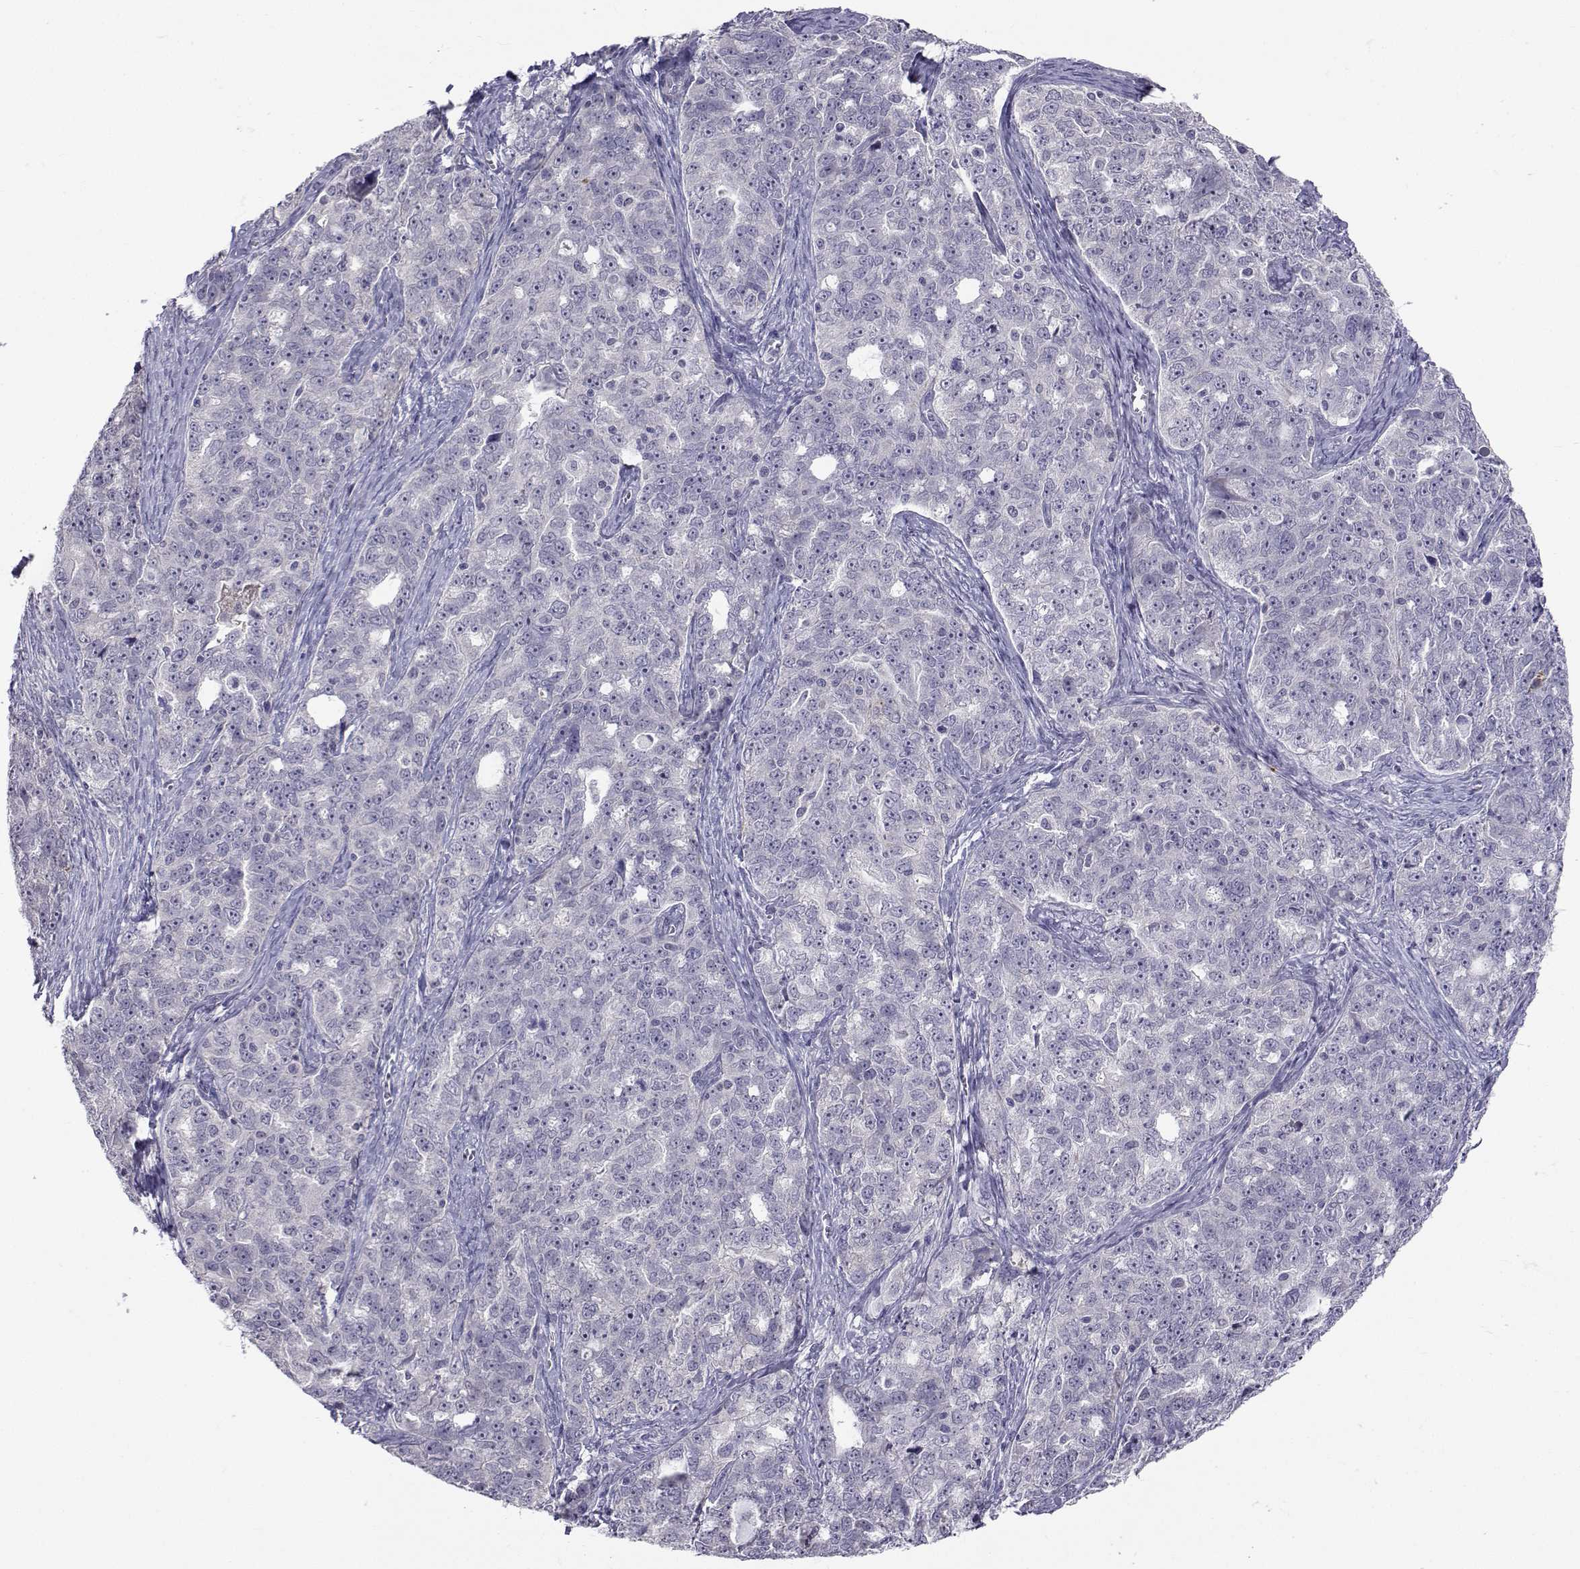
{"staining": {"intensity": "negative", "quantity": "none", "location": "none"}, "tissue": "ovarian cancer", "cell_type": "Tumor cells", "image_type": "cancer", "snomed": [{"axis": "morphology", "description": "Cystadenocarcinoma, serous, NOS"}, {"axis": "topography", "description": "Ovary"}], "caption": "DAB immunohistochemical staining of serous cystadenocarcinoma (ovarian) exhibits no significant positivity in tumor cells.", "gene": "SLC6A3", "patient": {"sex": "female", "age": 51}}